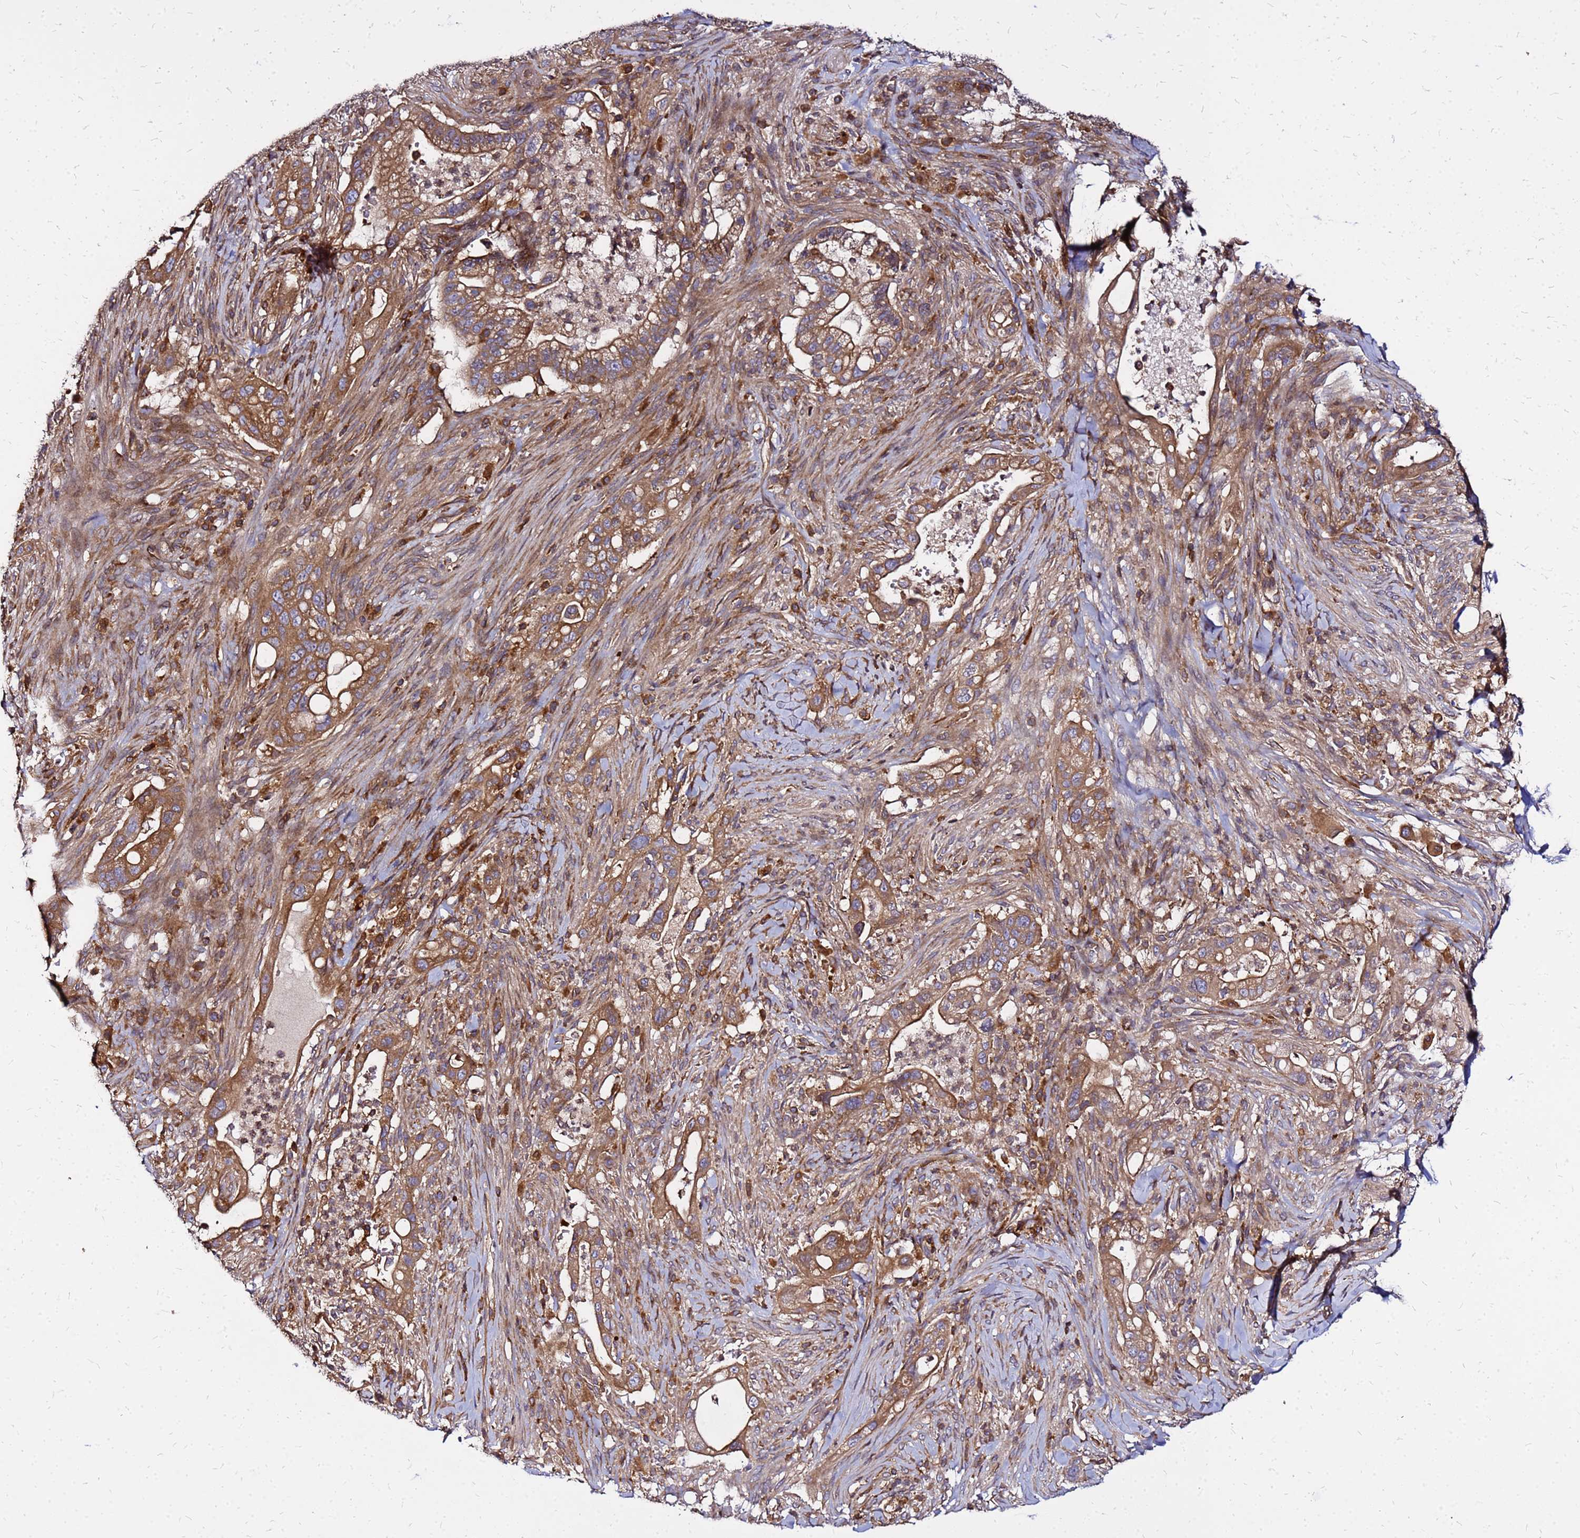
{"staining": {"intensity": "moderate", "quantity": ">75%", "location": "cytoplasmic/membranous"}, "tissue": "pancreatic cancer", "cell_type": "Tumor cells", "image_type": "cancer", "snomed": [{"axis": "morphology", "description": "Adenocarcinoma, NOS"}, {"axis": "topography", "description": "Pancreas"}], "caption": "Moderate cytoplasmic/membranous staining for a protein is seen in approximately >75% of tumor cells of pancreatic adenocarcinoma using immunohistochemistry (IHC).", "gene": "CYBC1", "patient": {"sex": "male", "age": 44}}